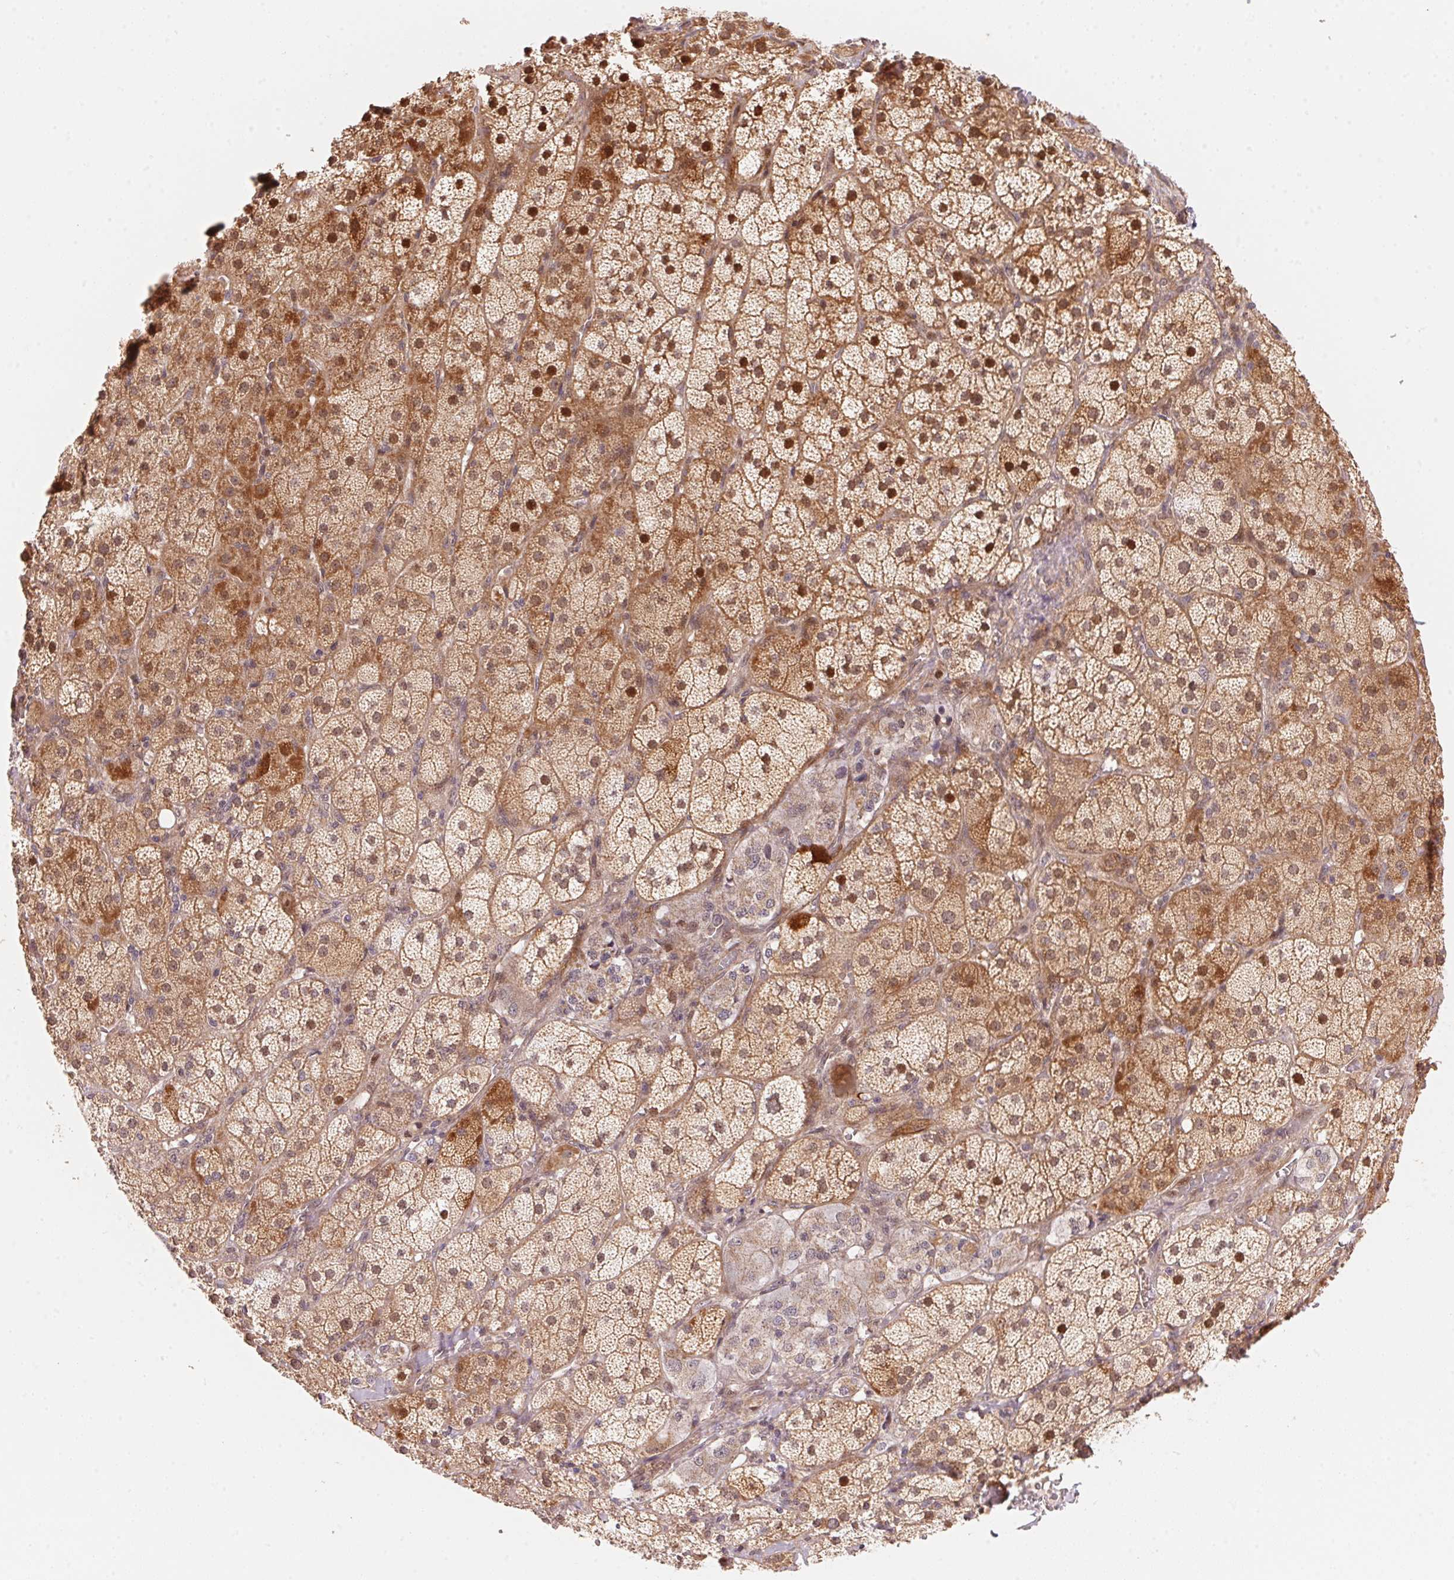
{"staining": {"intensity": "moderate", "quantity": ">75%", "location": "cytoplasmic/membranous,nuclear"}, "tissue": "adrenal gland", "cell_type": "Glandular cells", "image_type": "normal", "snomed": [{"axis": "morphology", "description": "Normal tissue, NOS"}, {"axis": "topography", "description": "Adrenal gland"}], "caption": "Brown immunohistochemical staining in unremarkable adrenal gland displays moderate cytoplasmic/membranous,nuclear positivity in about >75% of glandular cells.", "gene": "TNIP2", "patient": {"sex": "male", "age": 57}}